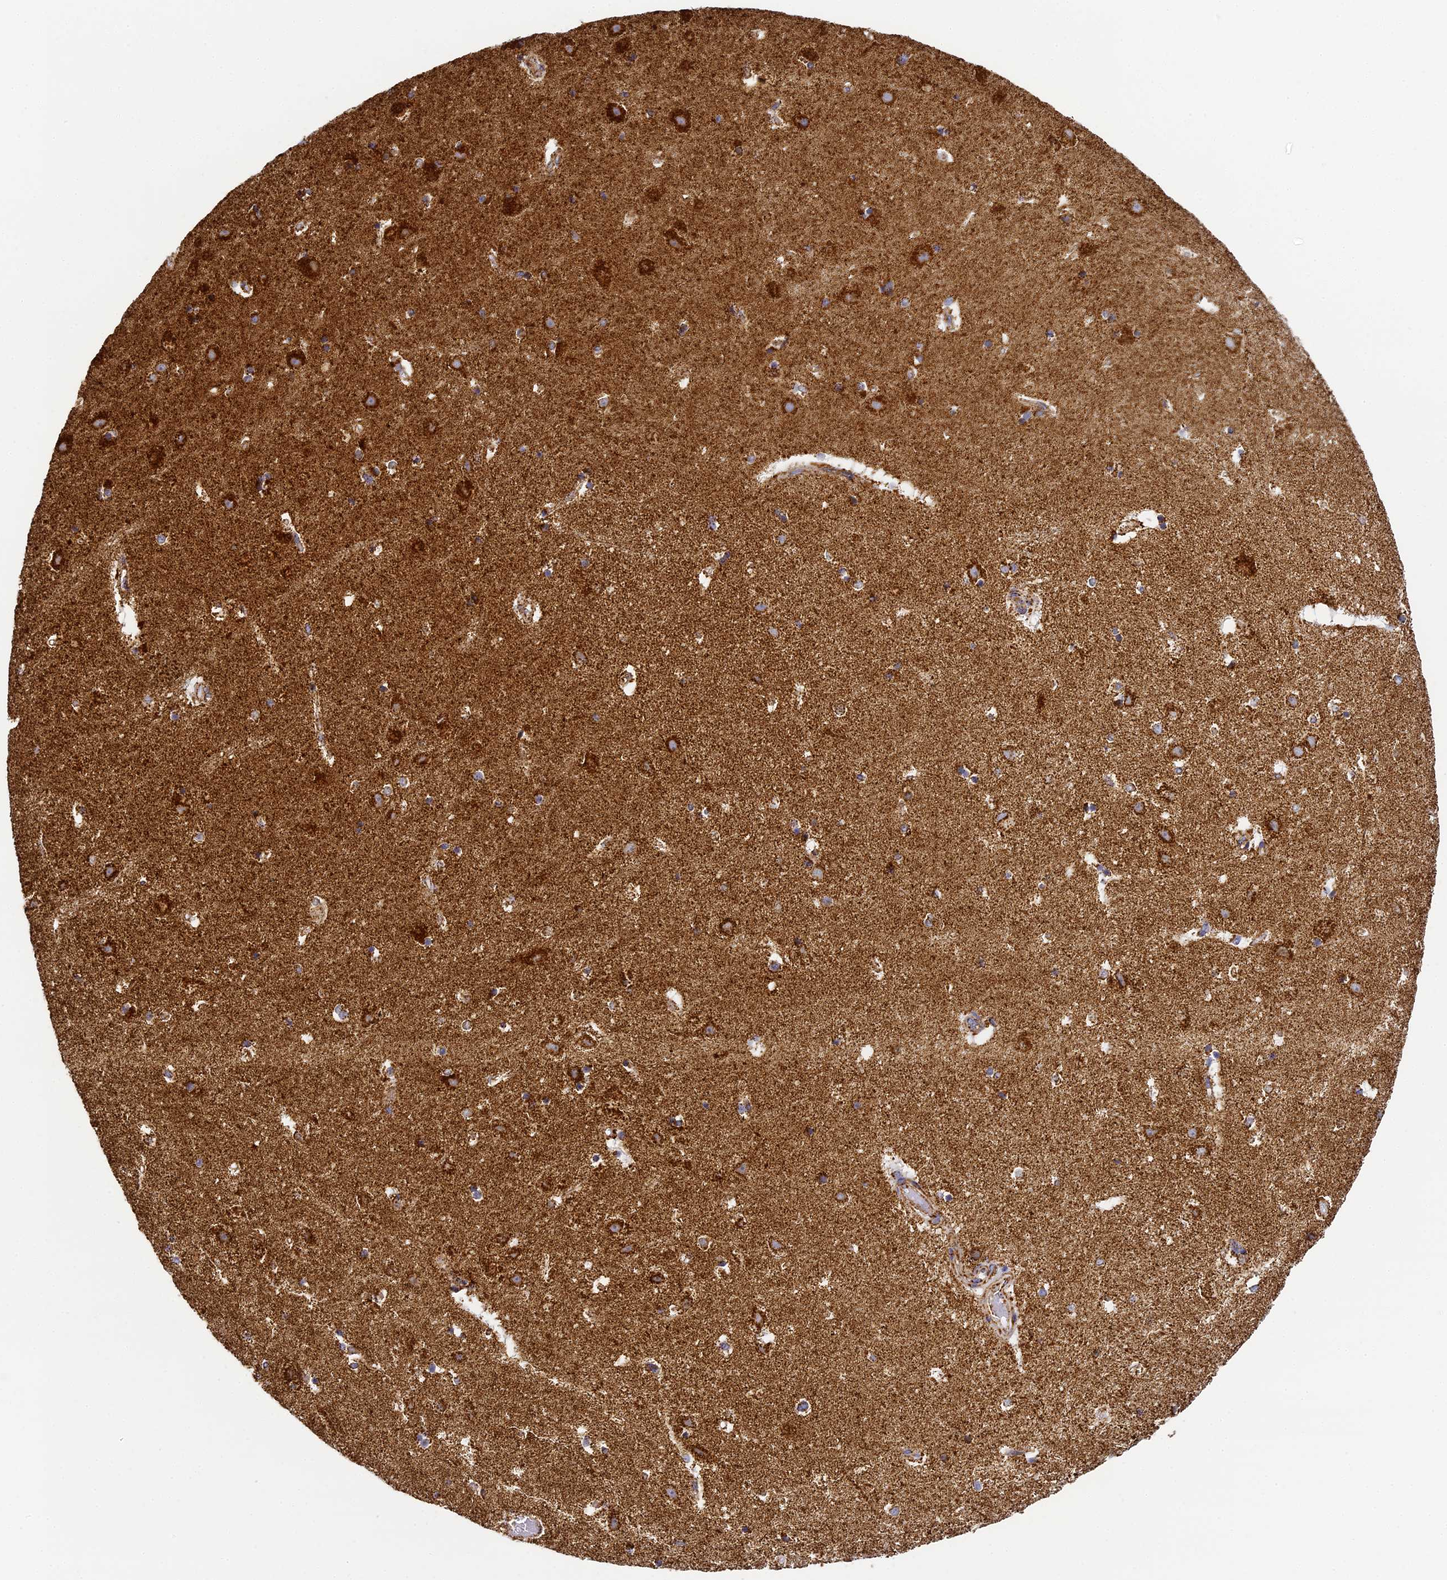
{"staining": {"intensity": "moderate", "quantity": ">75%", "location": "cytoplasmic/membranous"}, "tissue": "hippocampus", "cell_type": "Glial cells", "image_type": "normal", "snomed": [{"axis": "morphology", "description": "Normal tissue, NOS"}, {"axis": "topography", "description": "Hippocampus"}], "caption": "Glial cells display medium levels of moderate cytoplasmic/membranous positivity in approximately >75% of cells in unremarkable human hippocampus.", "gene": "STK17A", "patient": {"sex": "female", "age": 52}}